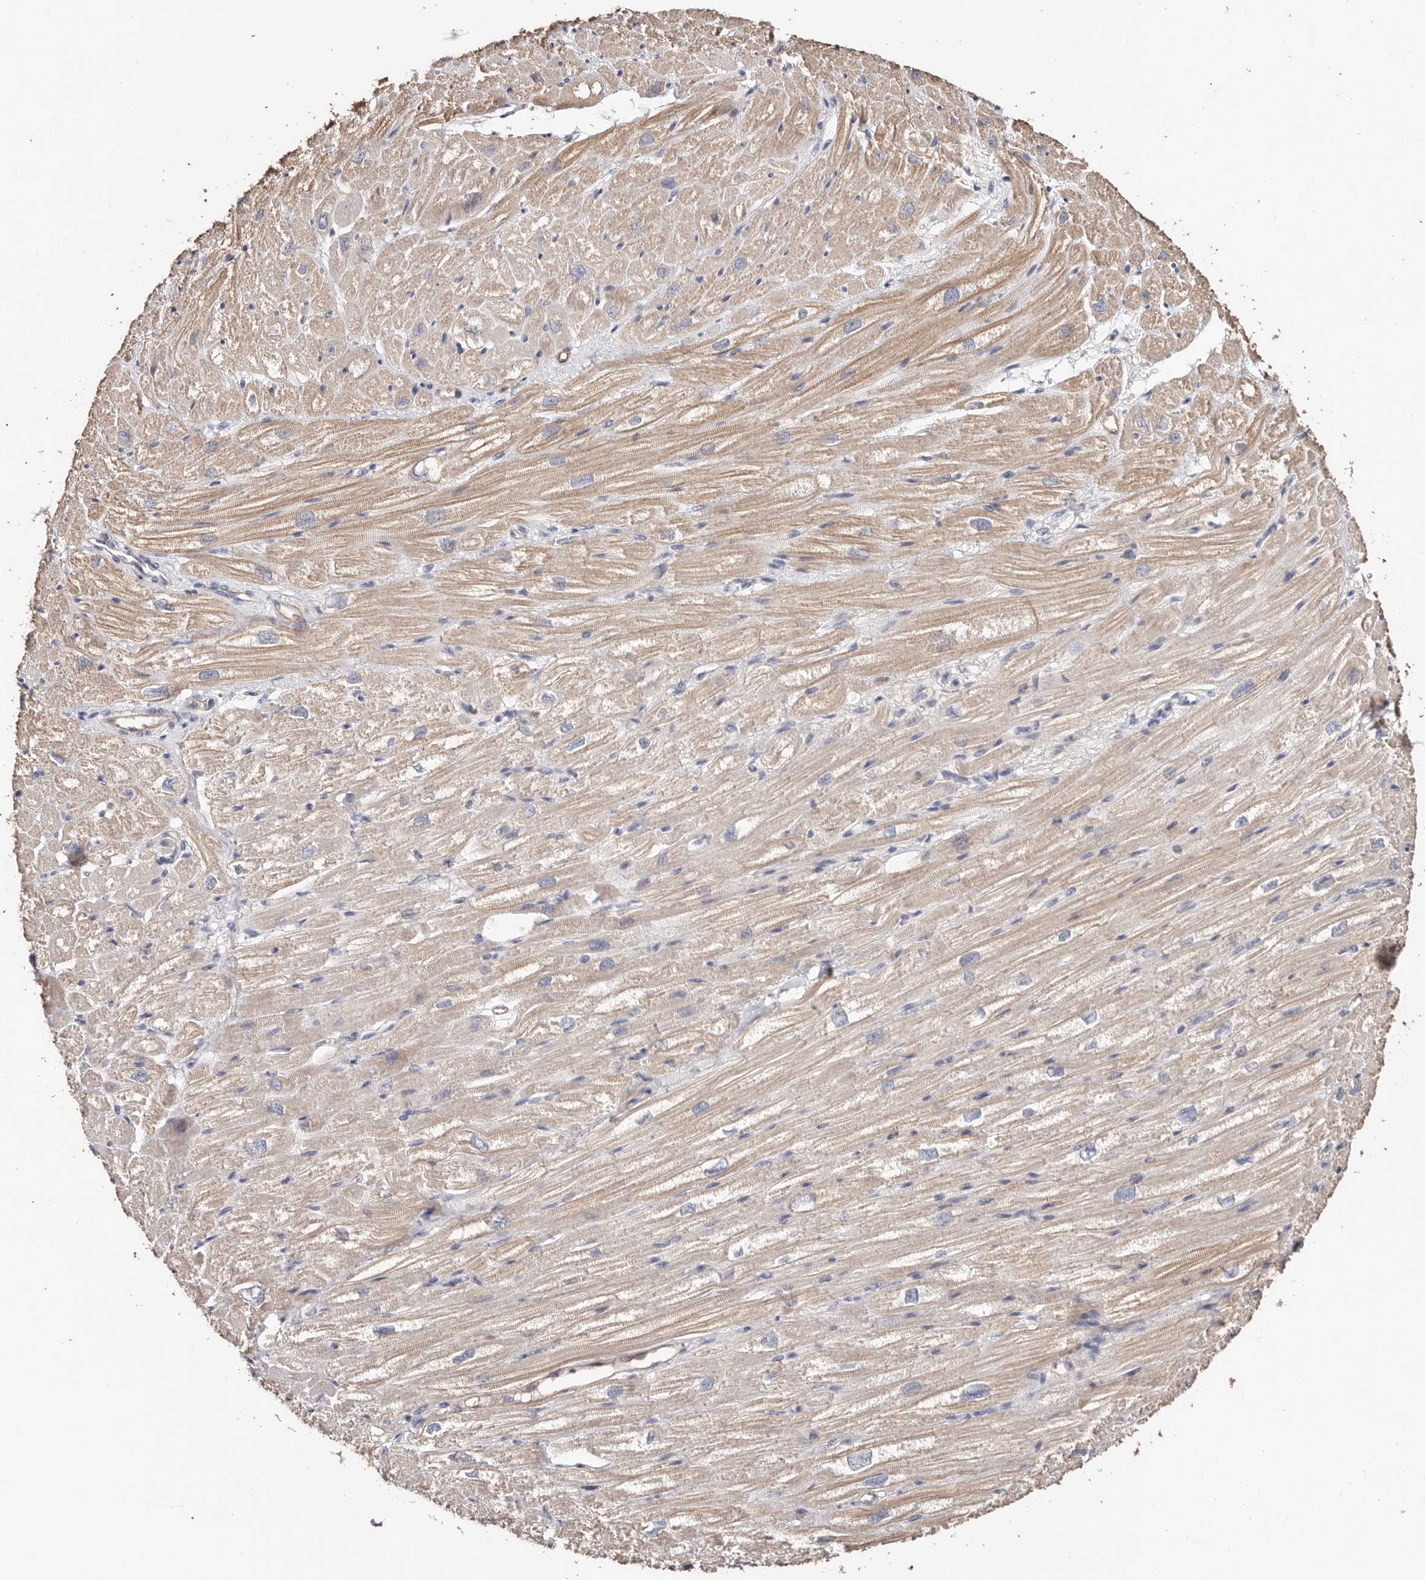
{"staining": {"intensity": "weak", "quantity": ">75%", "location": "cytoplasmic/membranous"}, "tissue": "heart muscle", "cell_type": "Cardiomyocytes", "image_type": "normal", "snomed": [{"axis": "morphology", "description": "Normal tissue, NOS"}, {"axis": "topography", "description": "Heart"}], "caption": "The histopathology image demonstrates immunohistochemical staining of benign heart muscle. There is weak cytoplasmic/membranous staining is identified in about >75% of cardiomyocytes. Using DAB (brown) and hematoxylin (blue) stains, captured at high magnification using brightfield microscopy.", "gene": "TGM2", "patient": {"sex": "male", "age": 50}}